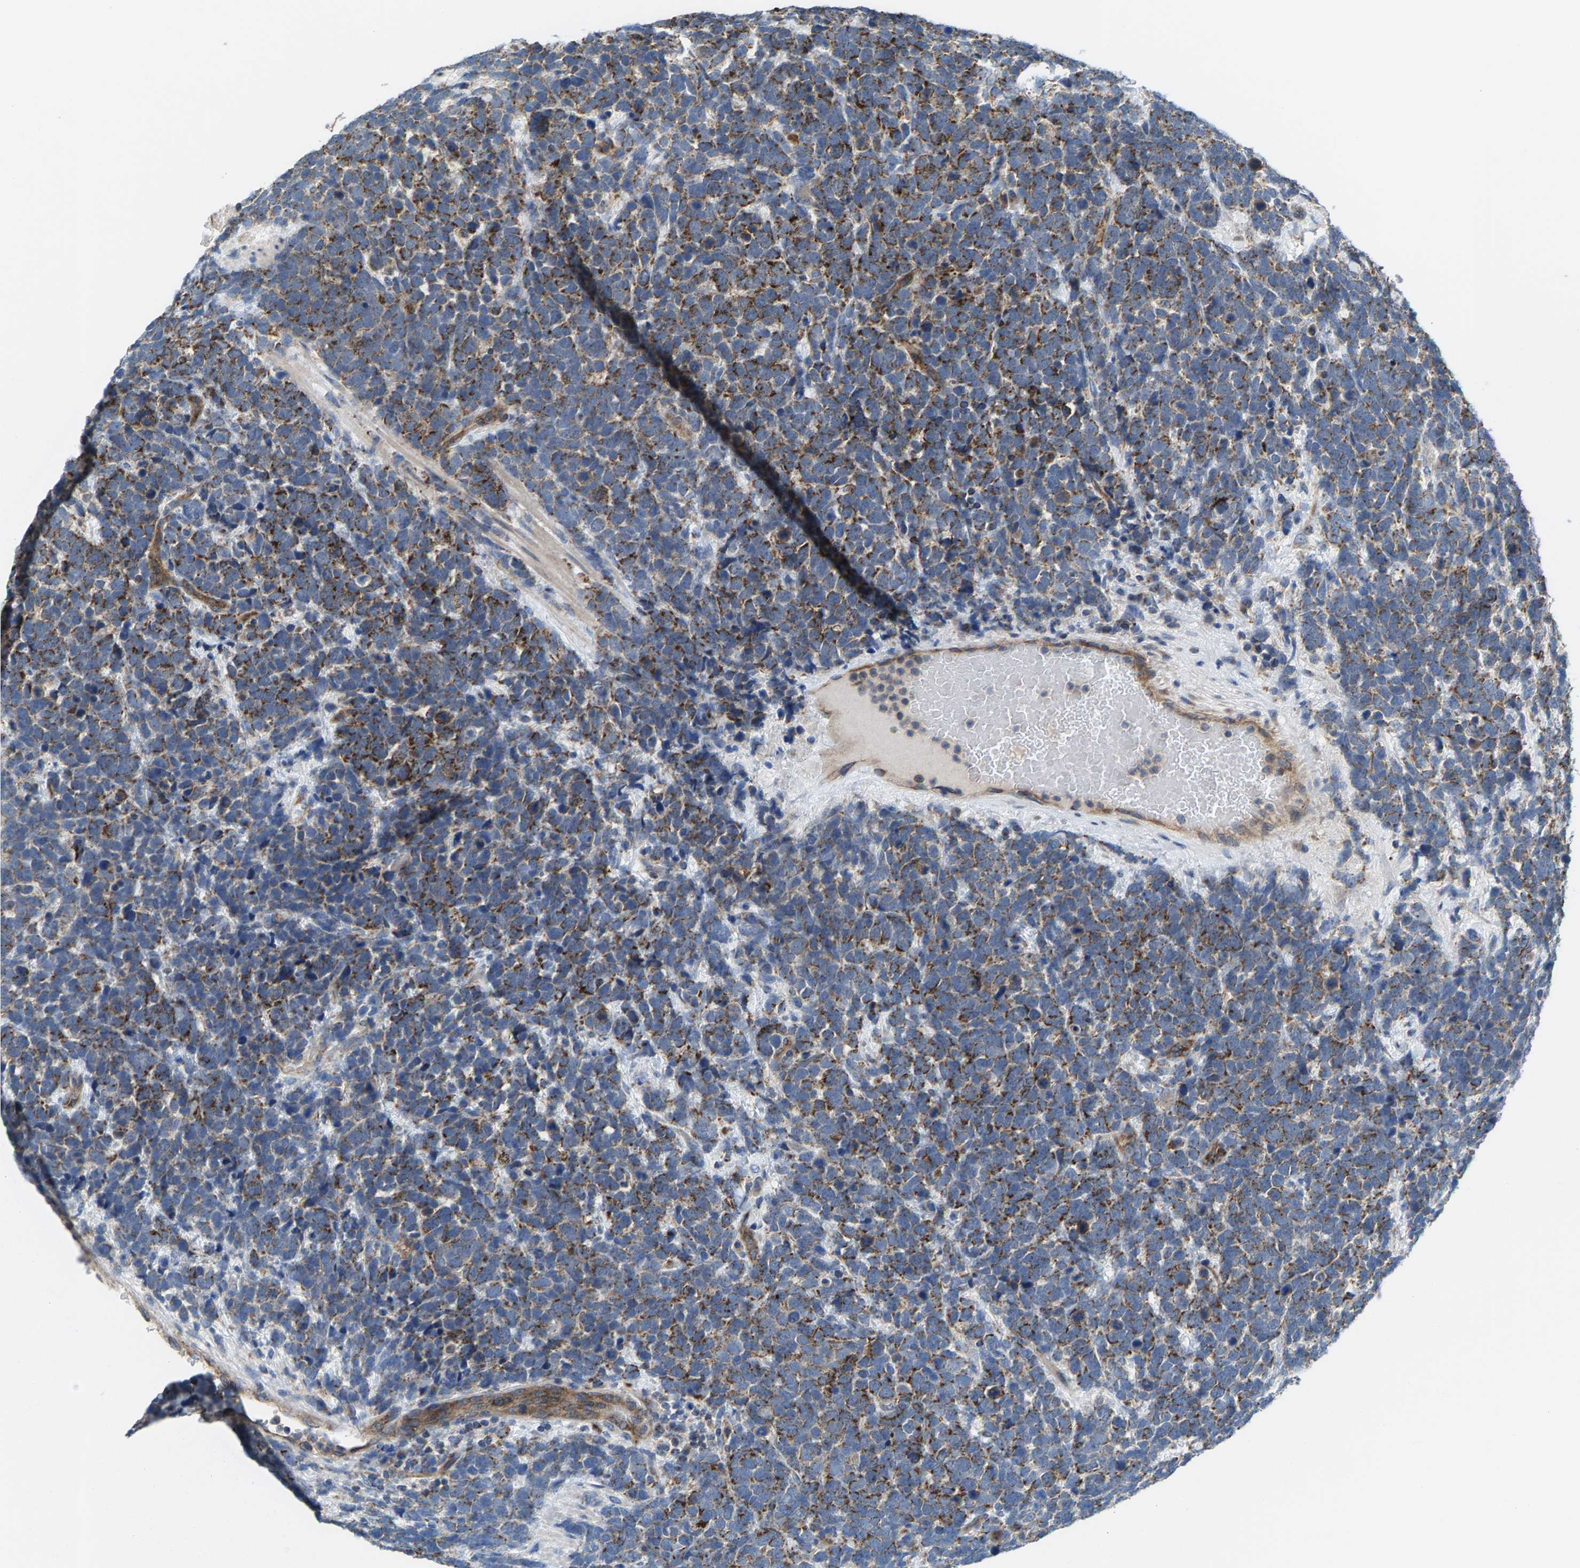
{"staining": {"intensity": "moderate", "quantity": ">75%", "location": "cytoplasmic/membranous"}, "tissue": "urothelial cancer", "cell_type": "Tumor cells", "image_type": "cancer", "snomed": [{"axis": "morphology", "description": "Urothelial carcinoma, High grade"}, {"axis": "topography", "description": "Urinary bladder"}], "caption": "Immunohistochemical staining of human urothelial cancer displays medium levels of moderate cytoplasmic/membranous expression in about >75% of tumor cells.", "gene": "MRM1", "patient": {"sex": "female", "age": 82}}